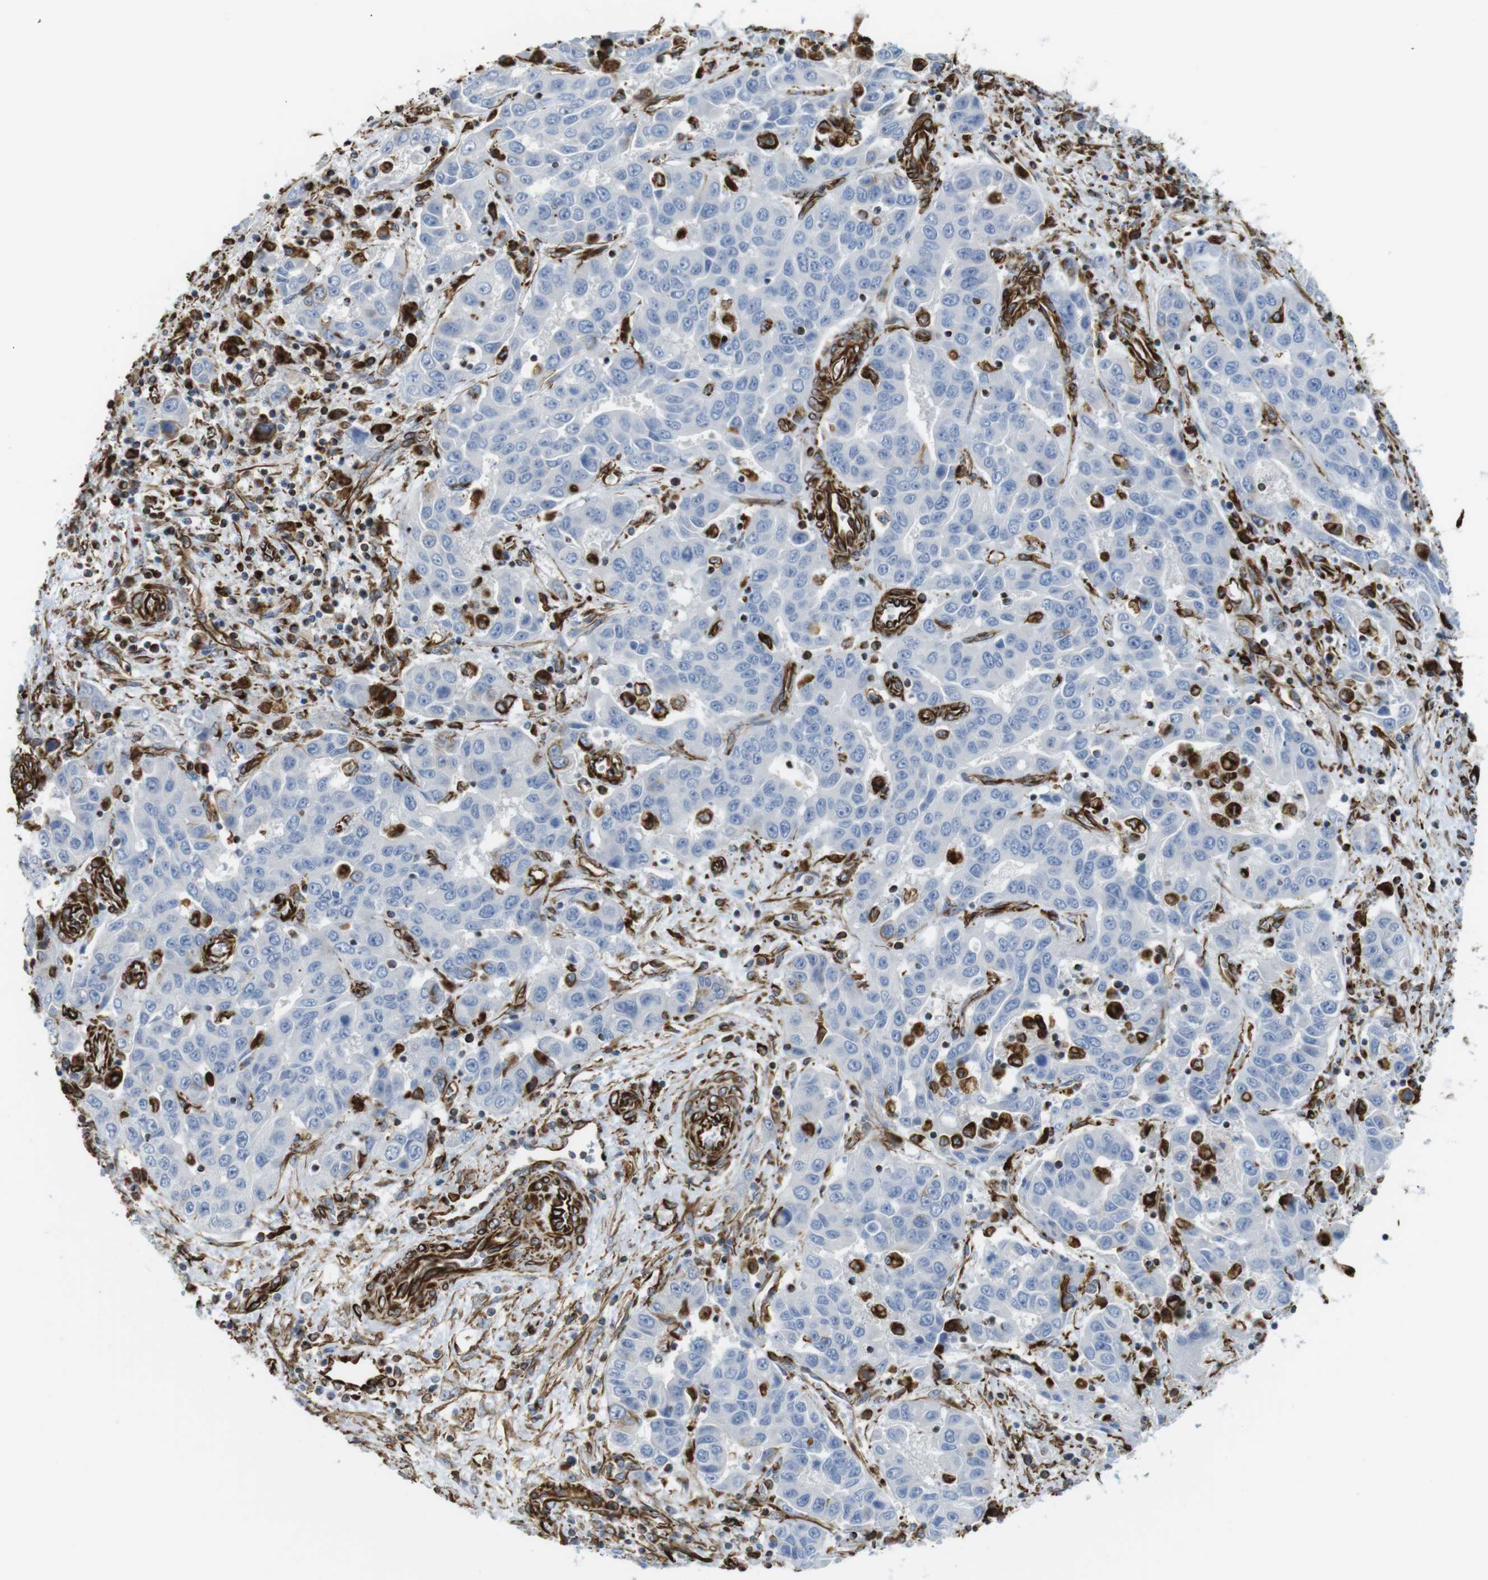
{"staining": {"intensity": "negative", "quantity": "none", "location": "none"}, "tissue": "liver cancer", "cell_type": "Tumor cells", "image_type": "cancer", "snomed": [{"axis": "morphology", "description": "Cholangiocarcinoma"}, {"axis": "topography", "description": "Liver"}], "caption": "A histopathology image of liver cancer (cholangiocarcinoma) stained for a protein displays no brown staining in tumor cells.", "gene": "RALGPS1", "patient": {"sex": "female", "age": 52}}